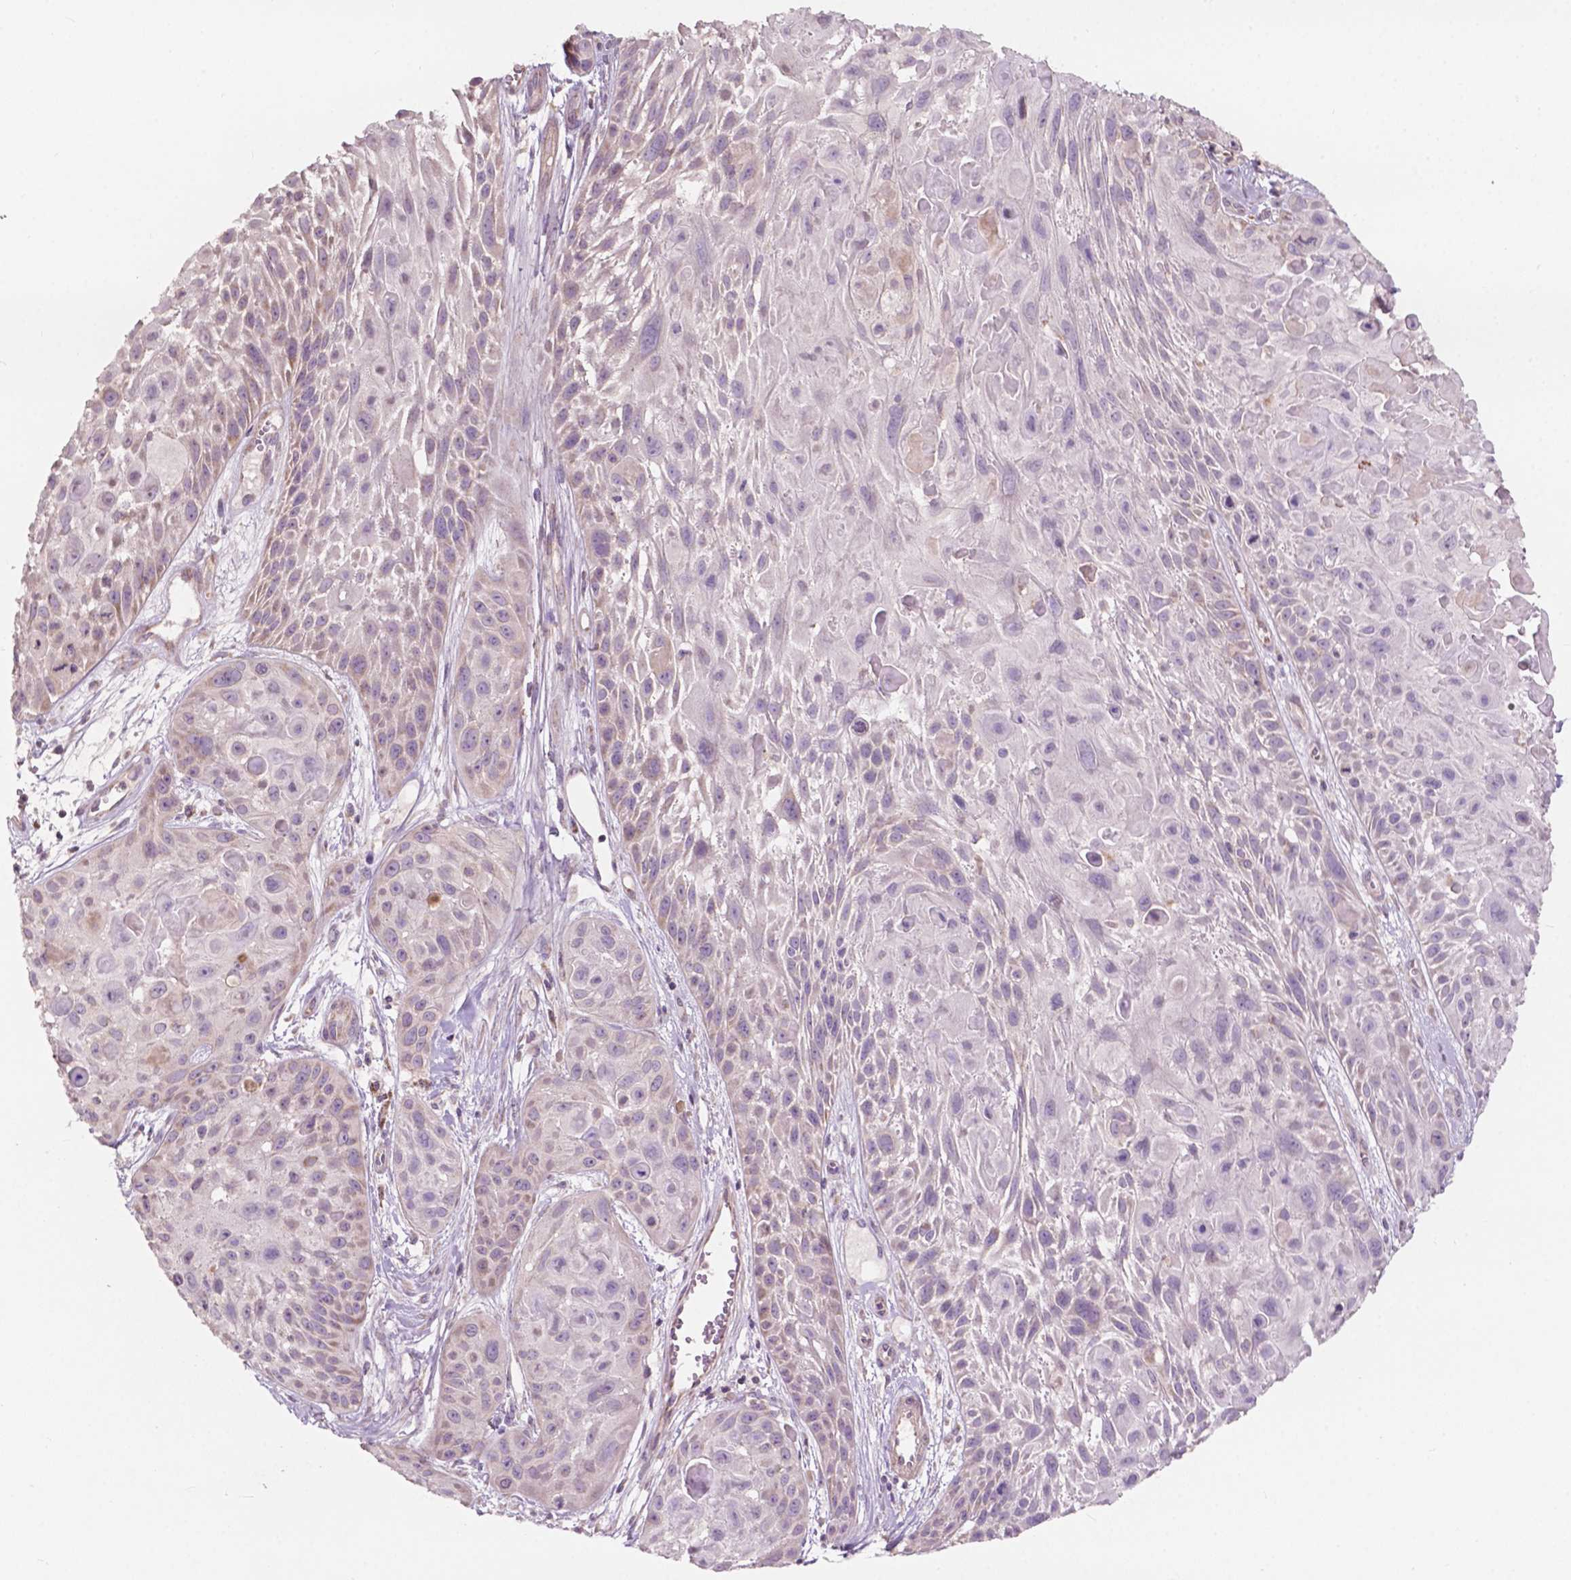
{"staining": {"intensity": "weak", "quantity": "25%-75%", "location": "cytoplasmic/membranous"}, "tissue": "skin cancer", "cell_type": "Tumor cells", "image_type": "cancer", "snomed": [{"axis": "morphology", "description": "Squamous cell carcinoma, NOS"}, {"axis": "topography", "description": "Skin"}, {"axis": "topography", "description": "Anal"}], "caption": "A histopathology image showing weak cytoplasmic/membranous positivity in about 25%-75% of tumor cells in skin cancer, as visualized by brown immunohistochemical staining.", "gene": "NDUFA10", "patient": {"sex": "female", "age": 75}}